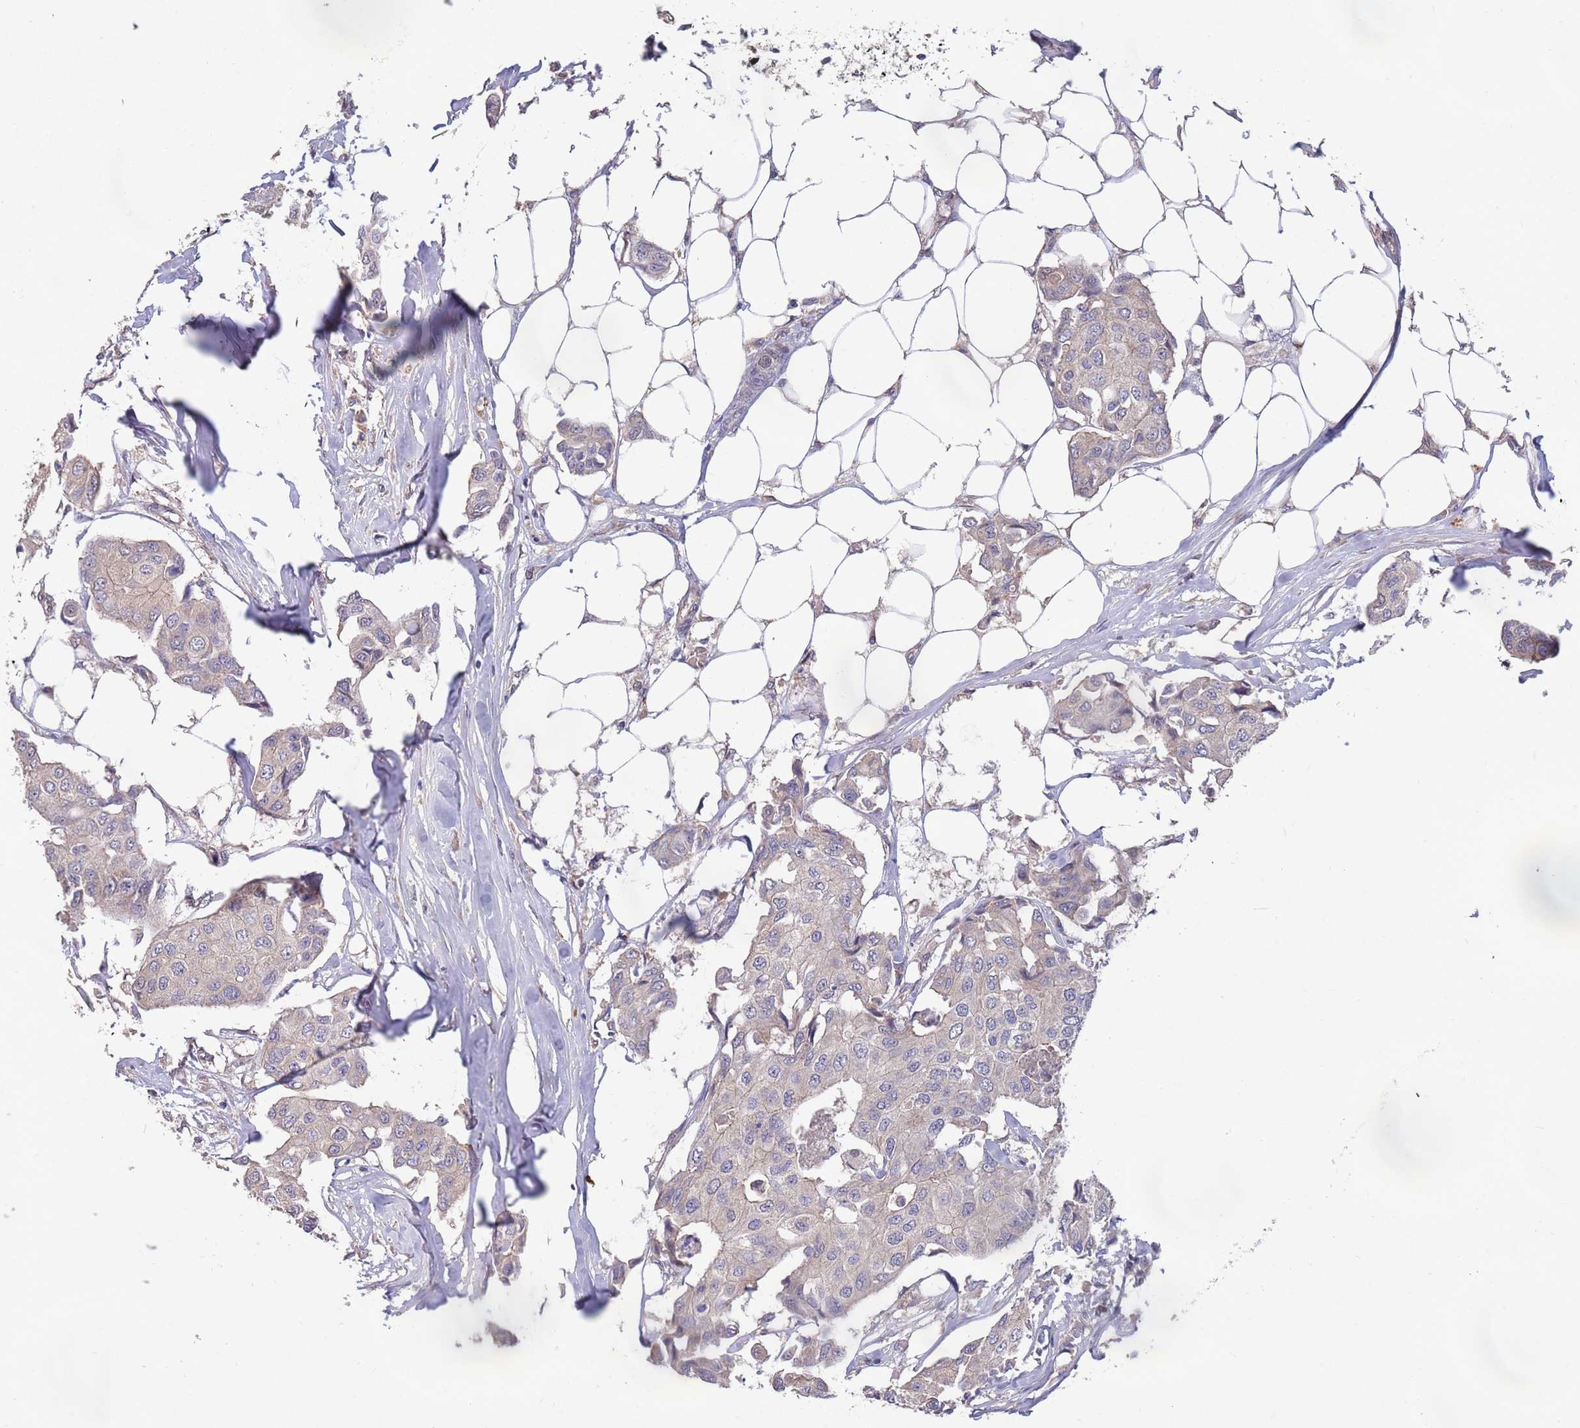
{"staining": {"intensity": "weak", "quantity": "<25%", "location": "cytoplasmic/membranous"}, "tissue": "breast cancer", "cell_type": "Tumor cells", "image_type": "cancer", "snomed": [{"axis": "morphology", "description": "Duct carcinoma"}, {"axis": "topography", "description": "Breast"}, {"axis": "topography", "description": "Lymph node"}], "caption": "The immunohistochemistry (IHC) histopathology image has no significant expression in tumor cells of breast invasive ductal carcinoma tissue. Nuclei are stained in blue.", "gene": "MARVELD2", "patient": {"sex": "female", "age": 80}}